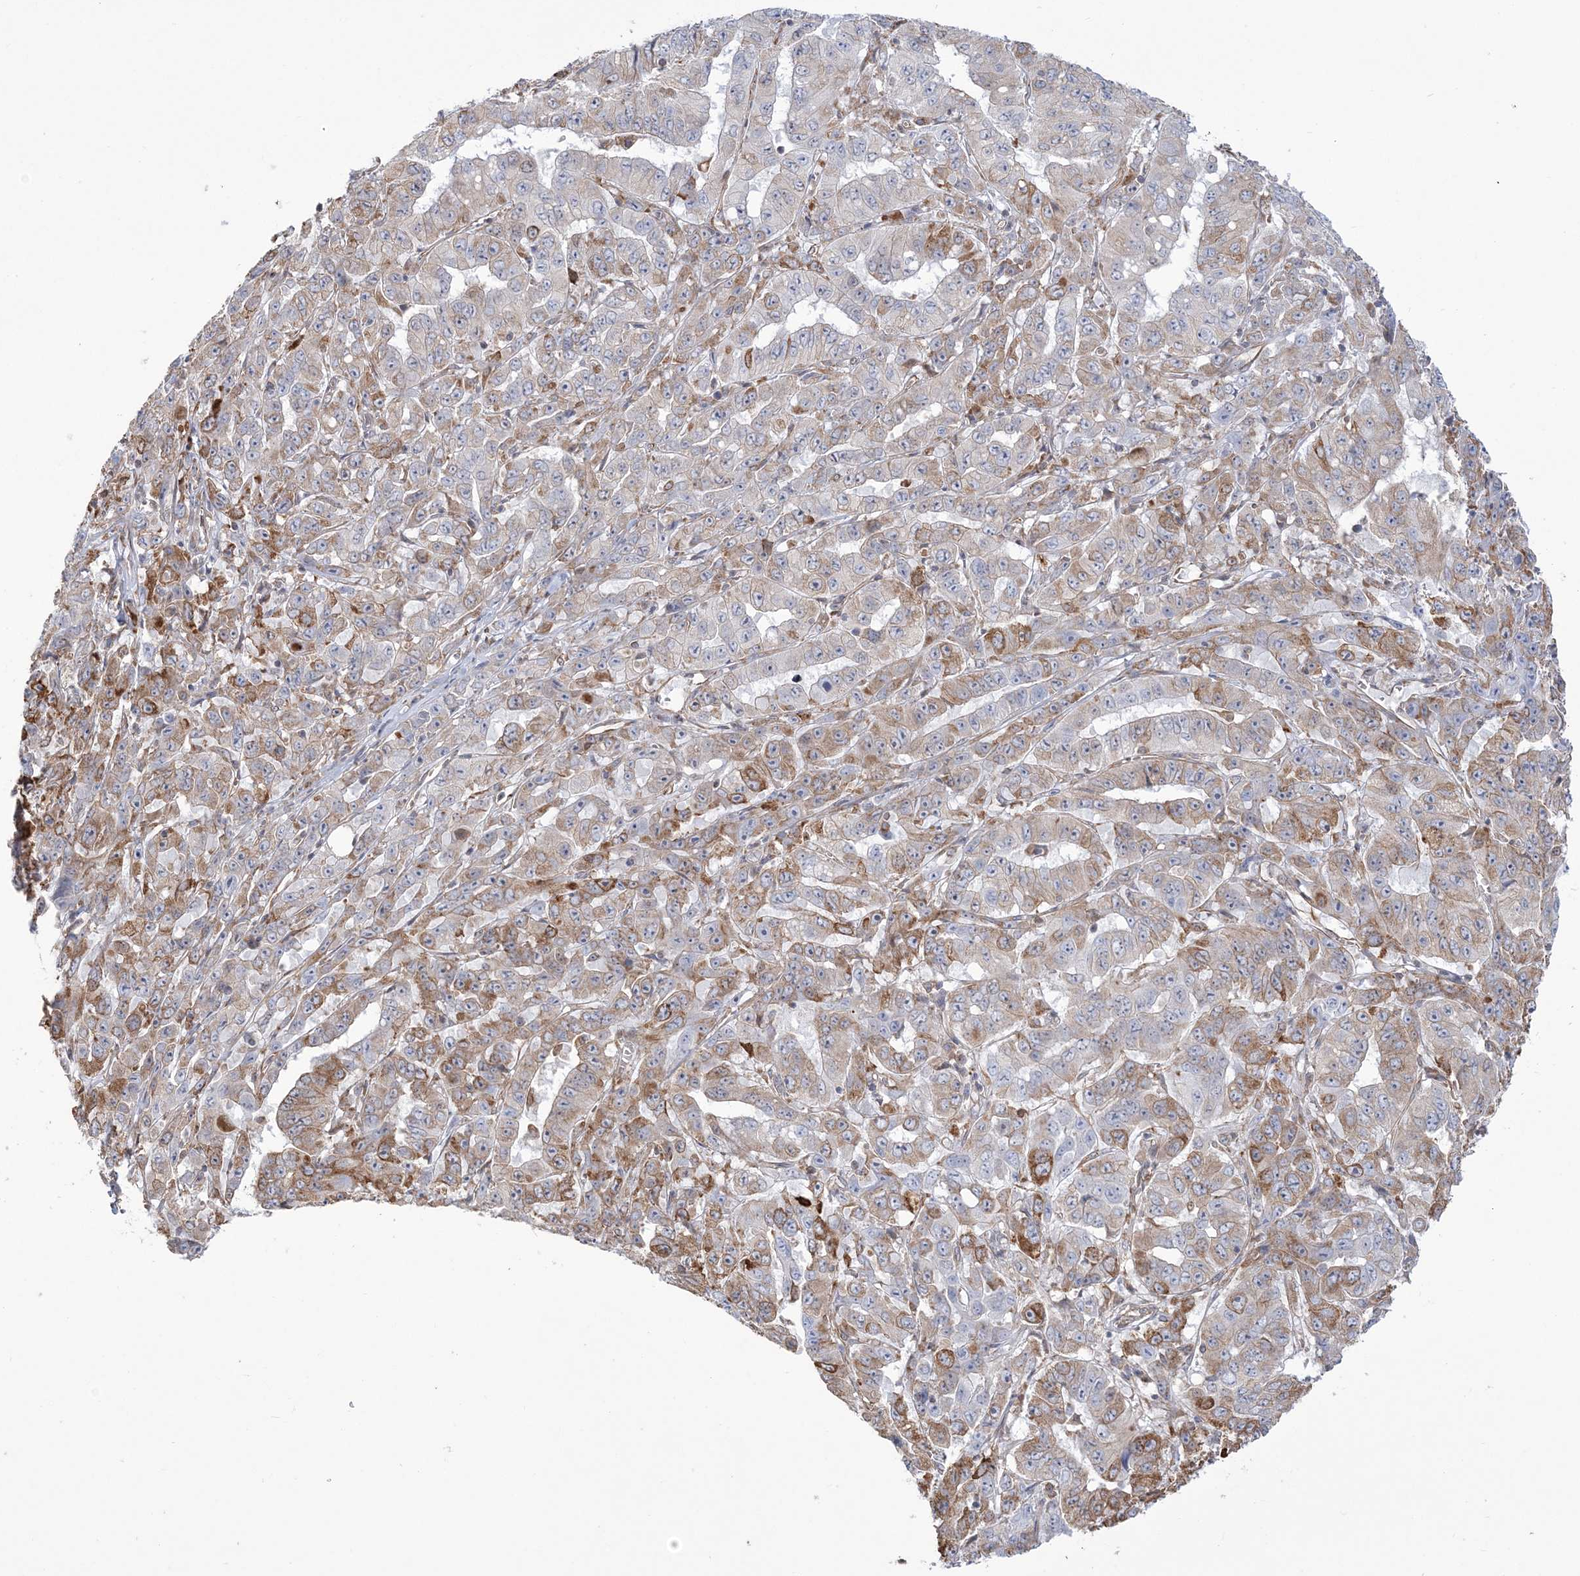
{"staining": {"intensity": "strong", "quantity": "25%-75%", "location": "cytoplasmic/membranous"}, "tissue": "pancreatic cancer", "cell_type": "Tumor cells", "image_type": "cancer", "snomed": [{"axis": "morphology", "description": "Adenocarcinoma, NOS"}, {"axis": "topography", "description": "Pancreas"}], "caption": "This is an image of immunohistochemistry (IHC) staining of adenocarcinoma (pancreatic), which shows strong positivity in the cytoplasmic/membranous of tumor cells.", "gene": "ZNF821", "patient": {"sex": "male", "age": 63}}